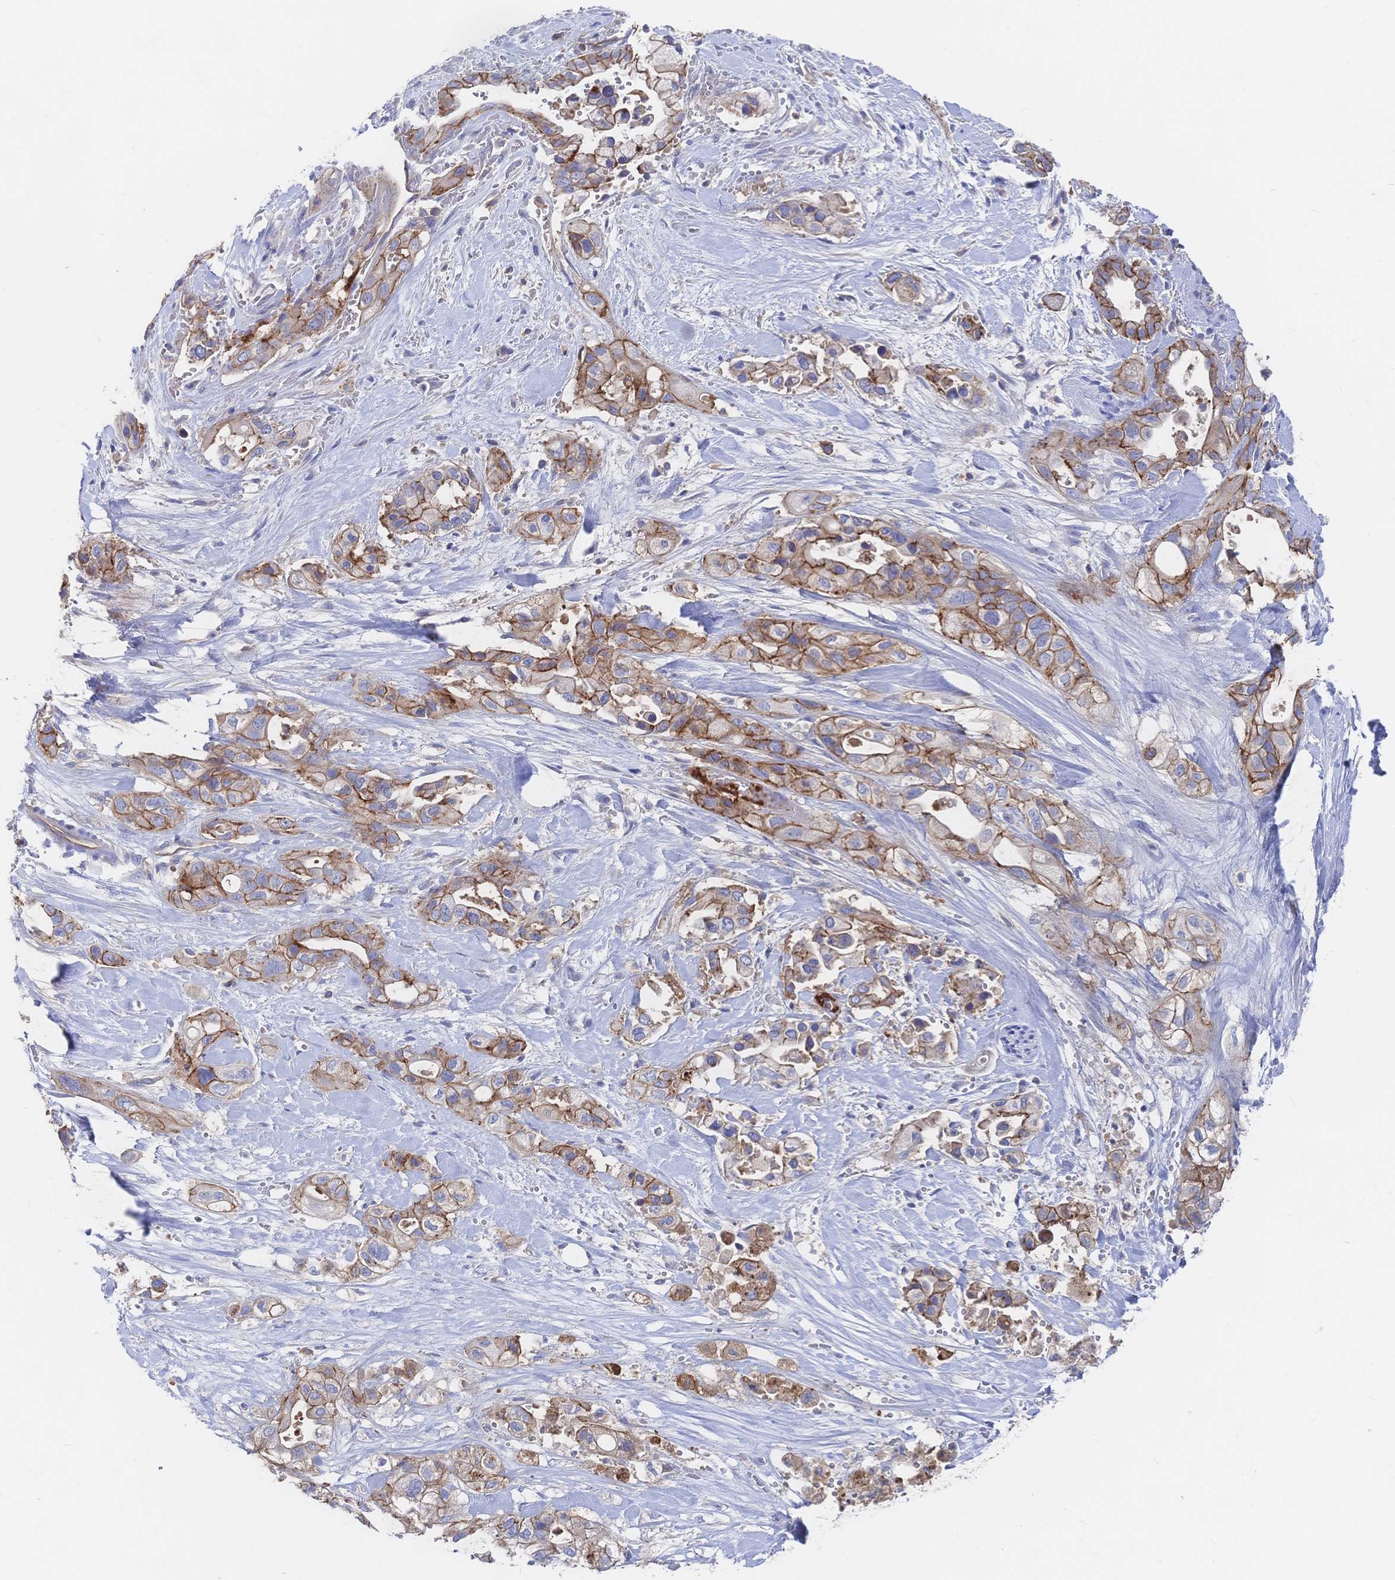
{"staining": {"intensity": "moderate", "quantity": ">75%", "location": "cytoplasmic/membranous"}, "tissue": "pancreatic cancer", "cell_type": "Tumor cells", "image_type": "cancer", "snomed": [{"axis": "morphology", "description": "Adenocarcinoma, NOS"}, {"axis": "topography", "description": "Pancreas"}], "caption": "Immunohistochemical staining of human pancreatic cancer demonstrates moderate cytoplasmic/membranous protein positivity in approximately >75% of tumor cells. The staining was performed using DAB (3,3'-diaminobenzidine), with brown indicating positive protein expression. Nuclei are stained blue with hematoxylin.", "gene": "F11R", "patient": {"sex": "male", "age": 44}}